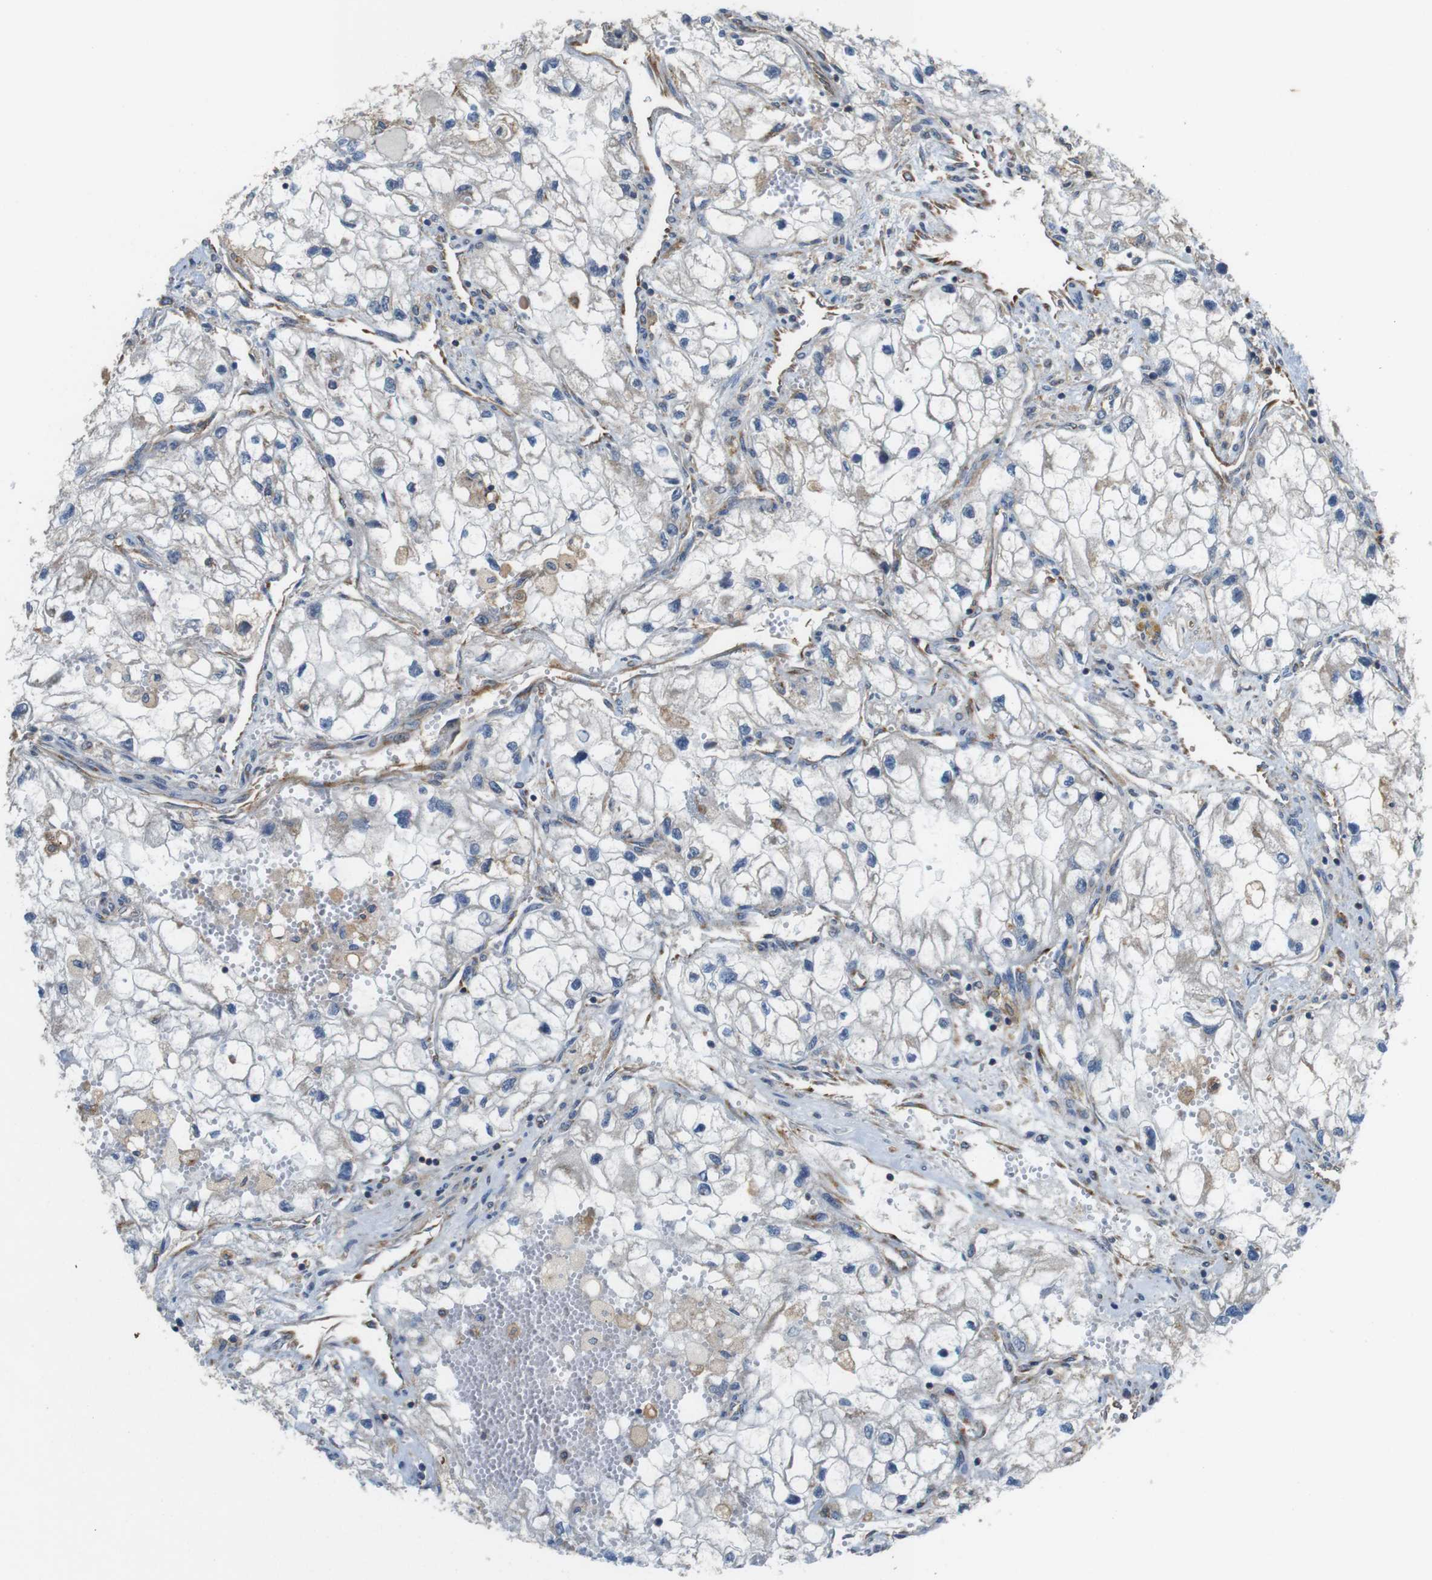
{"staining": {"intensity": "negative", "quantity": "none", "location": "none"}, "tissue": "renal cancer", "cell_type": "Tumor cells", "image_type": "cancer", "snomed": [{"axis": "morphology", "description": "Adenocarcinoma, NOS"}, {"axis": "topography", "description": "Kidney"}], "caption": "The immunohistochemistry image has no significant positivity in tumor cells of renal cancer (adenocarcinoma) tissue. (DAB IHC visualized using brightfield microscopy, high magnification).", "gene": "DCTN1", "patient": {"sex": "female", "age": 70}}